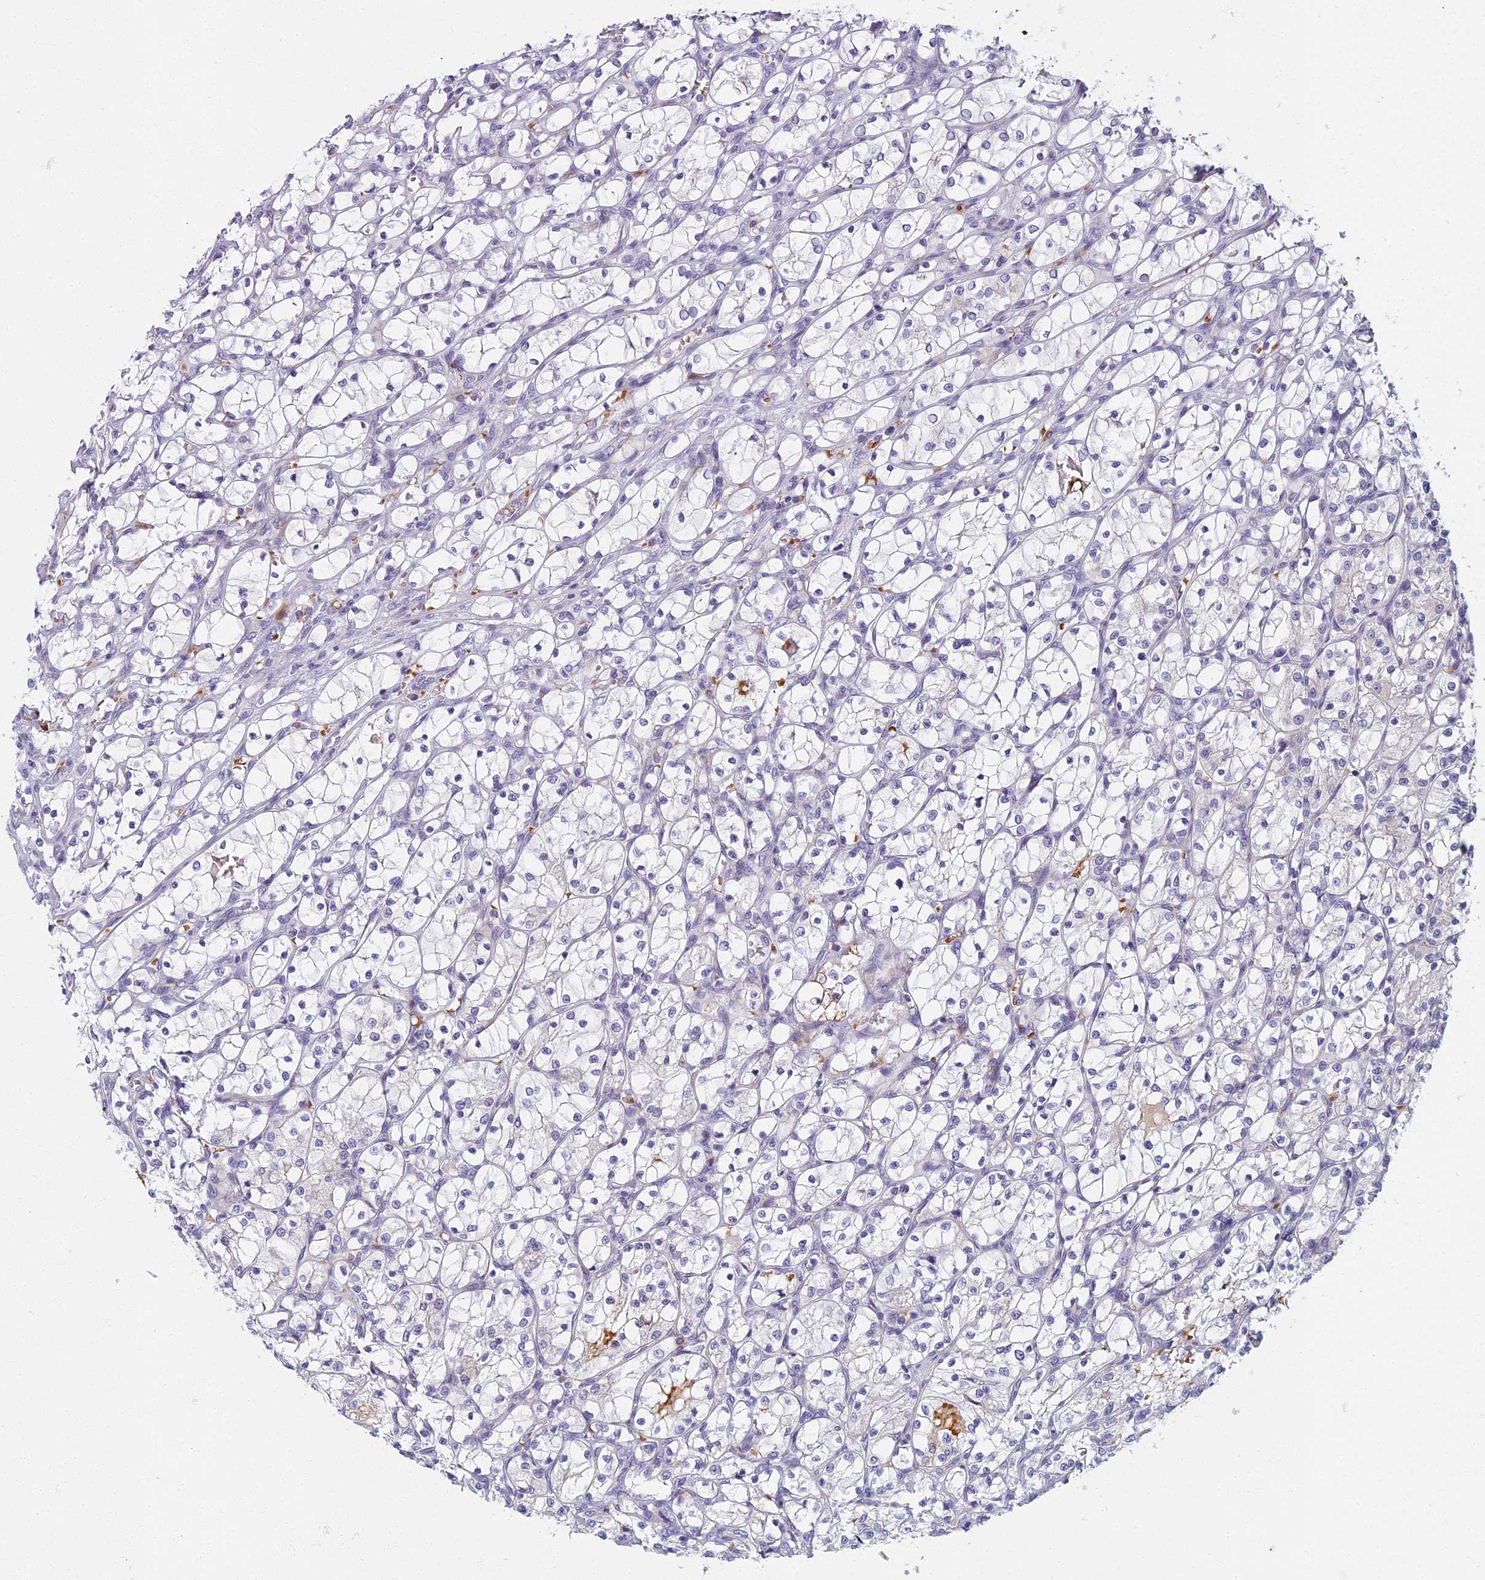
{"staining": {"intensity": "negative", "quantity": "none", "location": "none"}, "tissue": "renal cancer", "cell_type": "Tumor cells", "image_type": "cancer", "snomed": [{"axis": "morphology", "description": "Adenocarcinoma, NOS"}, {"axis": "topography", "description": "Kidney"}], "caption": "A high-resolution histopathology image shows immunohistochemistry staining of renal adenocarcinoma, which demonstrates no significant expression in tumor cells.", "gene": "ARL15", "patient": {"sex": "female", "age": 69}}